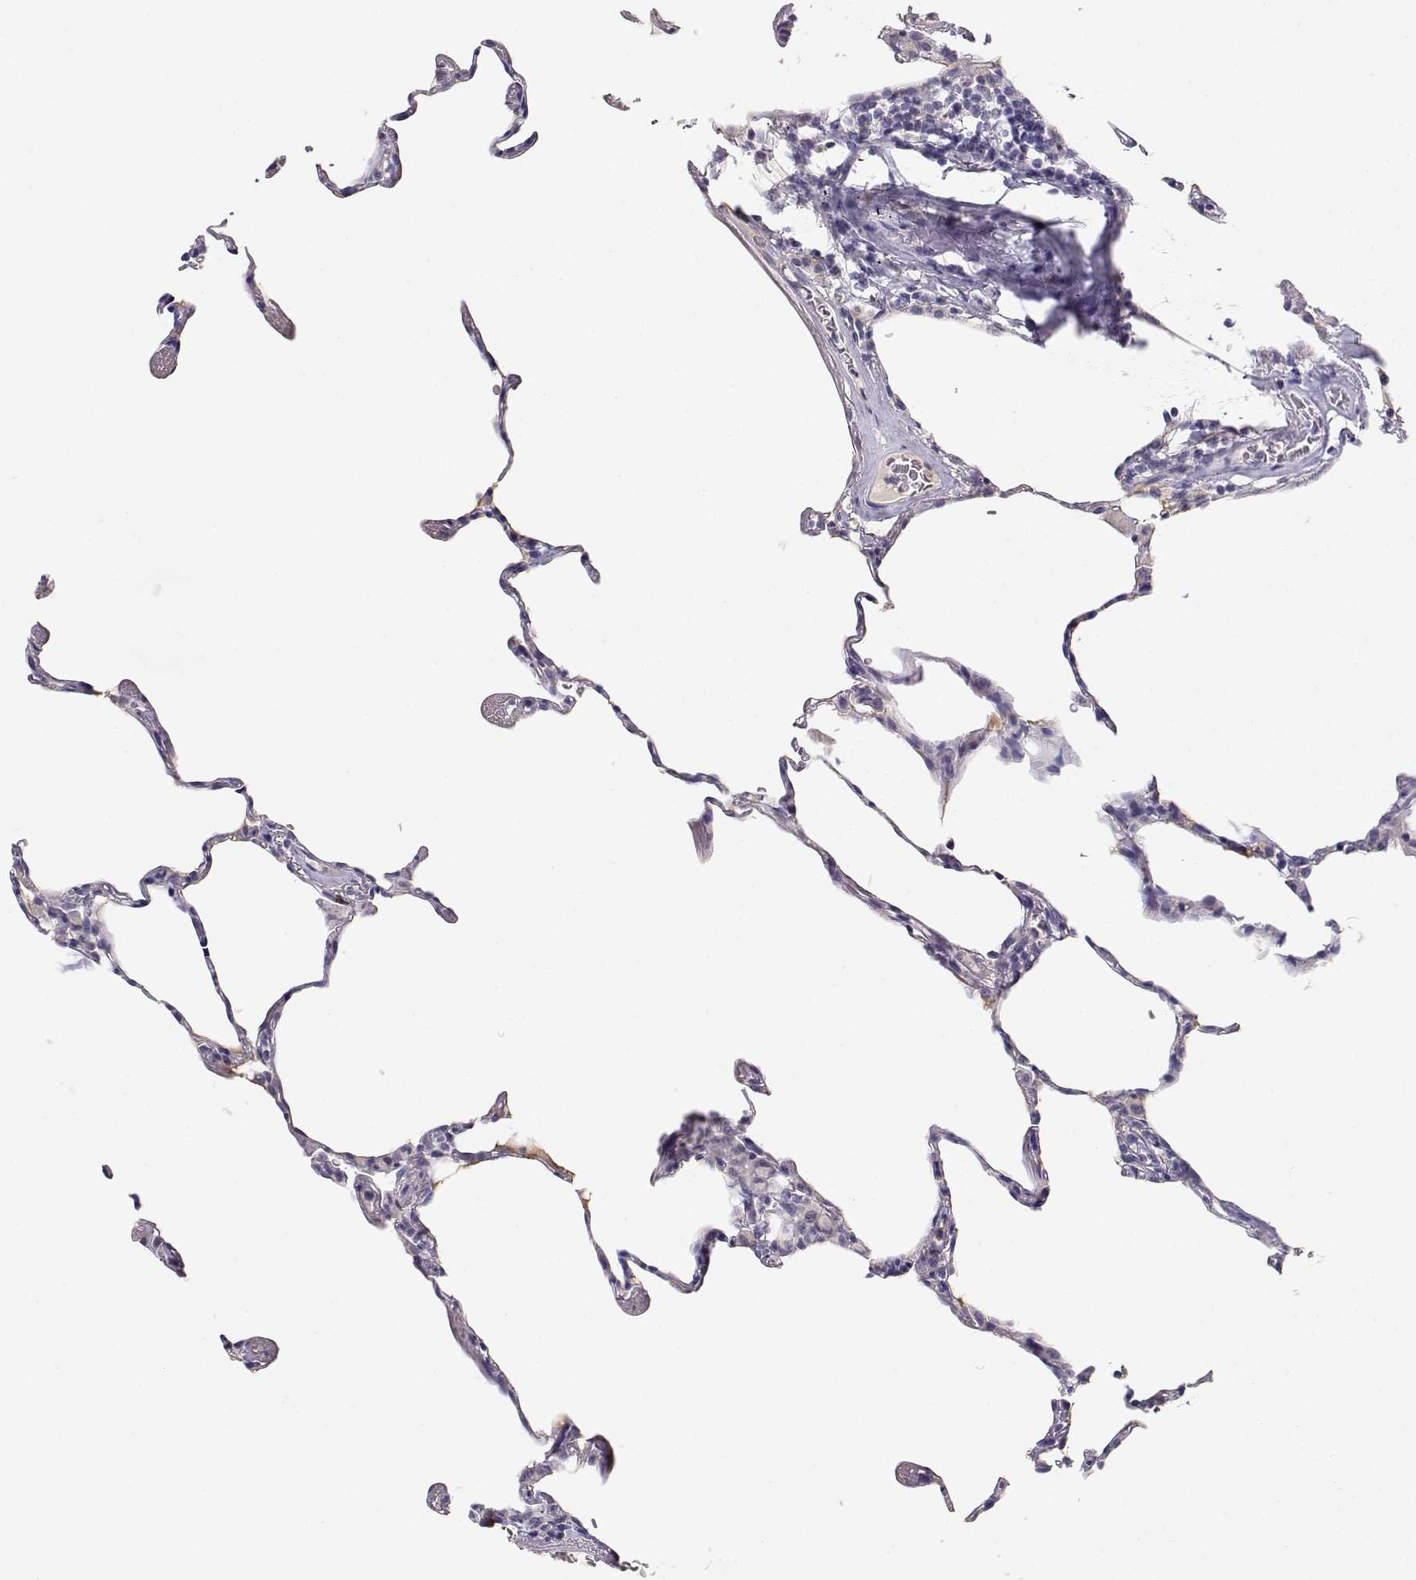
{"staining": {"intensity": "negative", "quantity": "none", "location": "none"}, "tissue": "lung", "cell_type": "Alveolar cells", "image_type": "normal", "snomed": [{"axis": "morphology", "description": "Normal tissue, NOS"}, {"axis": "topography", "description": "Lung"}], "caption": "Immunohistochemistry (IHC) photomicrograph of benign lung: human lung stained with DAB (3,3'-diaminobenzidine) demonstrates no significant protein expression in alveolar cells.", "gene": "CDHR1", "patient": {"sex": "female", "age": 57}}